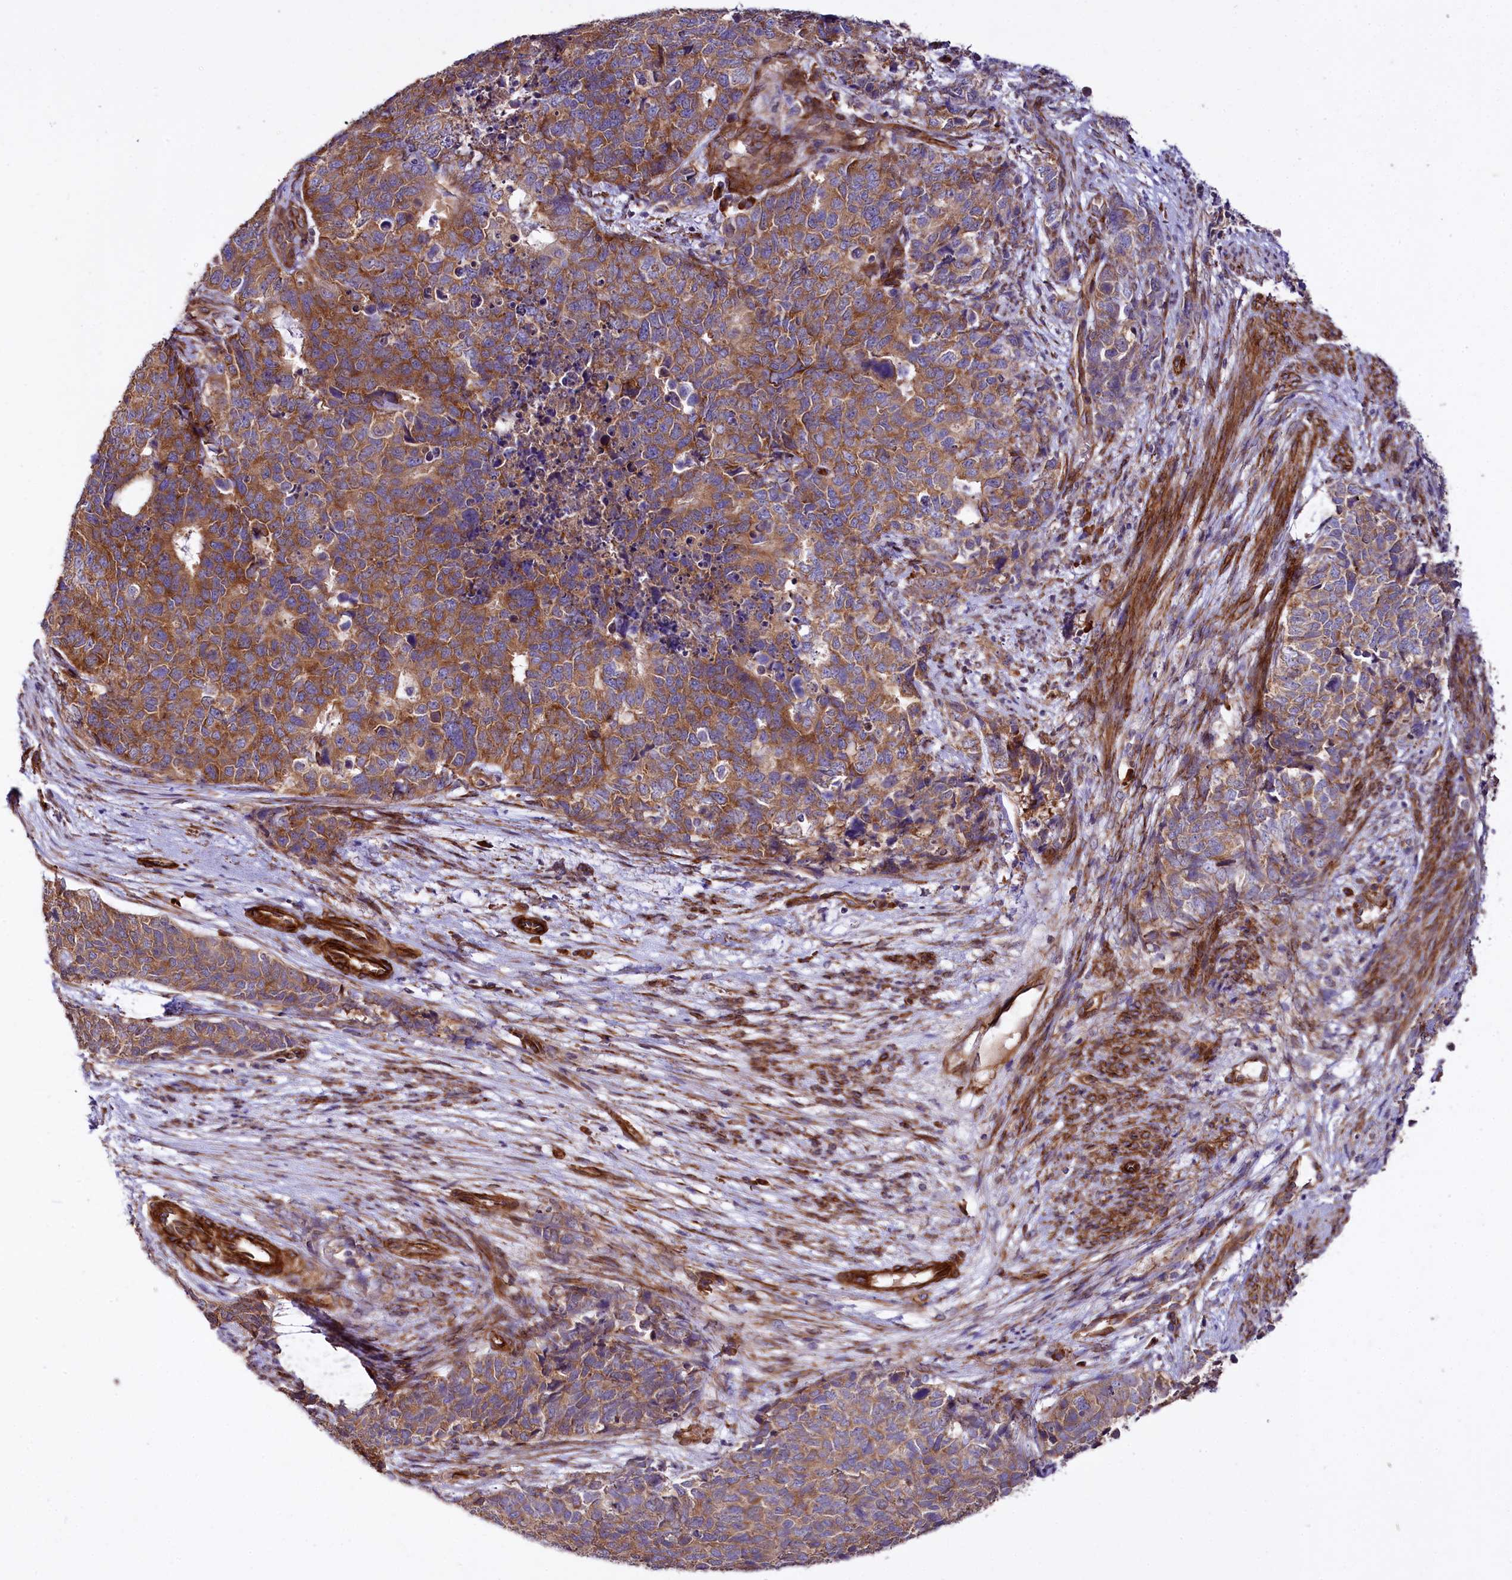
{"staining": {"intensity": "moderate", "quantity": ">75%", "location": "cytoplasmic/membranous"}, "tissue": "cervical cancer", "cell_type": "Tumor cells", "image_type": "cancer", "snomed": [{"axis": "morphology", "description": "Squamous cell carcinoma, NOS"}, {"axis": "topography", "description": "Cervix"}], "caption": "Moderate cytoplasmic/membranous protein expression is identified in about >75% of tumor cells in cervical cancer (squamous cell carcinoma). (Stains: DAB in brown, nuclei in blue, Microscopy: brightfield microscopy at high magnification).", "gene": "SPATS2", "patient": {"sex": "female", "age": 63}}